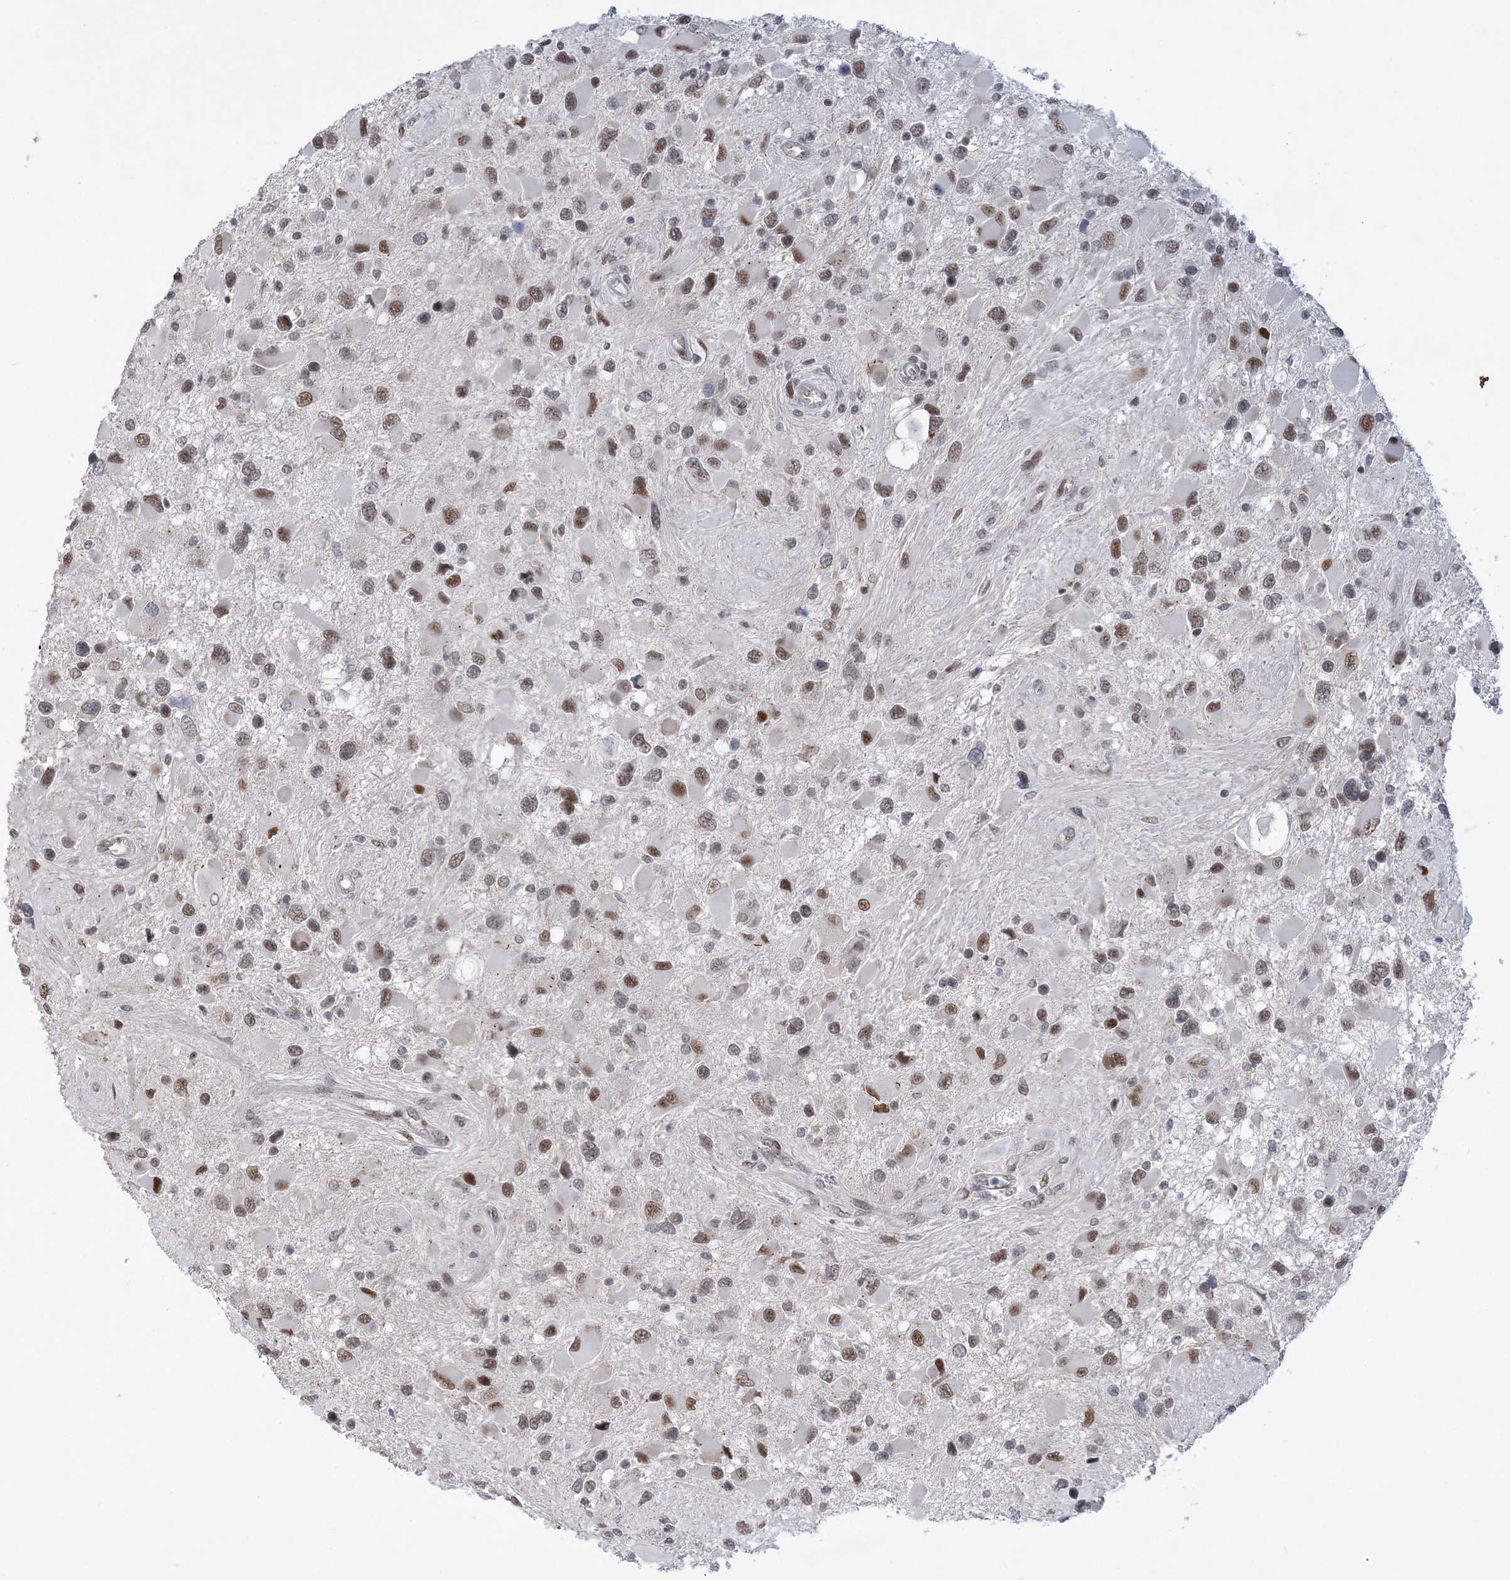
{"staining": {"intensity": "moderate", "quantity": "25%-75%", "location": "nuclear"}, "tissue": "glioma", "cell_type": "Tumor cells", "image_type": "cancer", "snomed": [{"axis": "morphology", "description": "Glioma, malignant, High grade"}, {"axis": "topography", "description": "Brain"}], "caption": "An image of glioma stained for a protein exhibits moderate nuclear brown staining in tumor cells.", "gene": "WAC", "patient": {"sex": "male", "age": 53}}